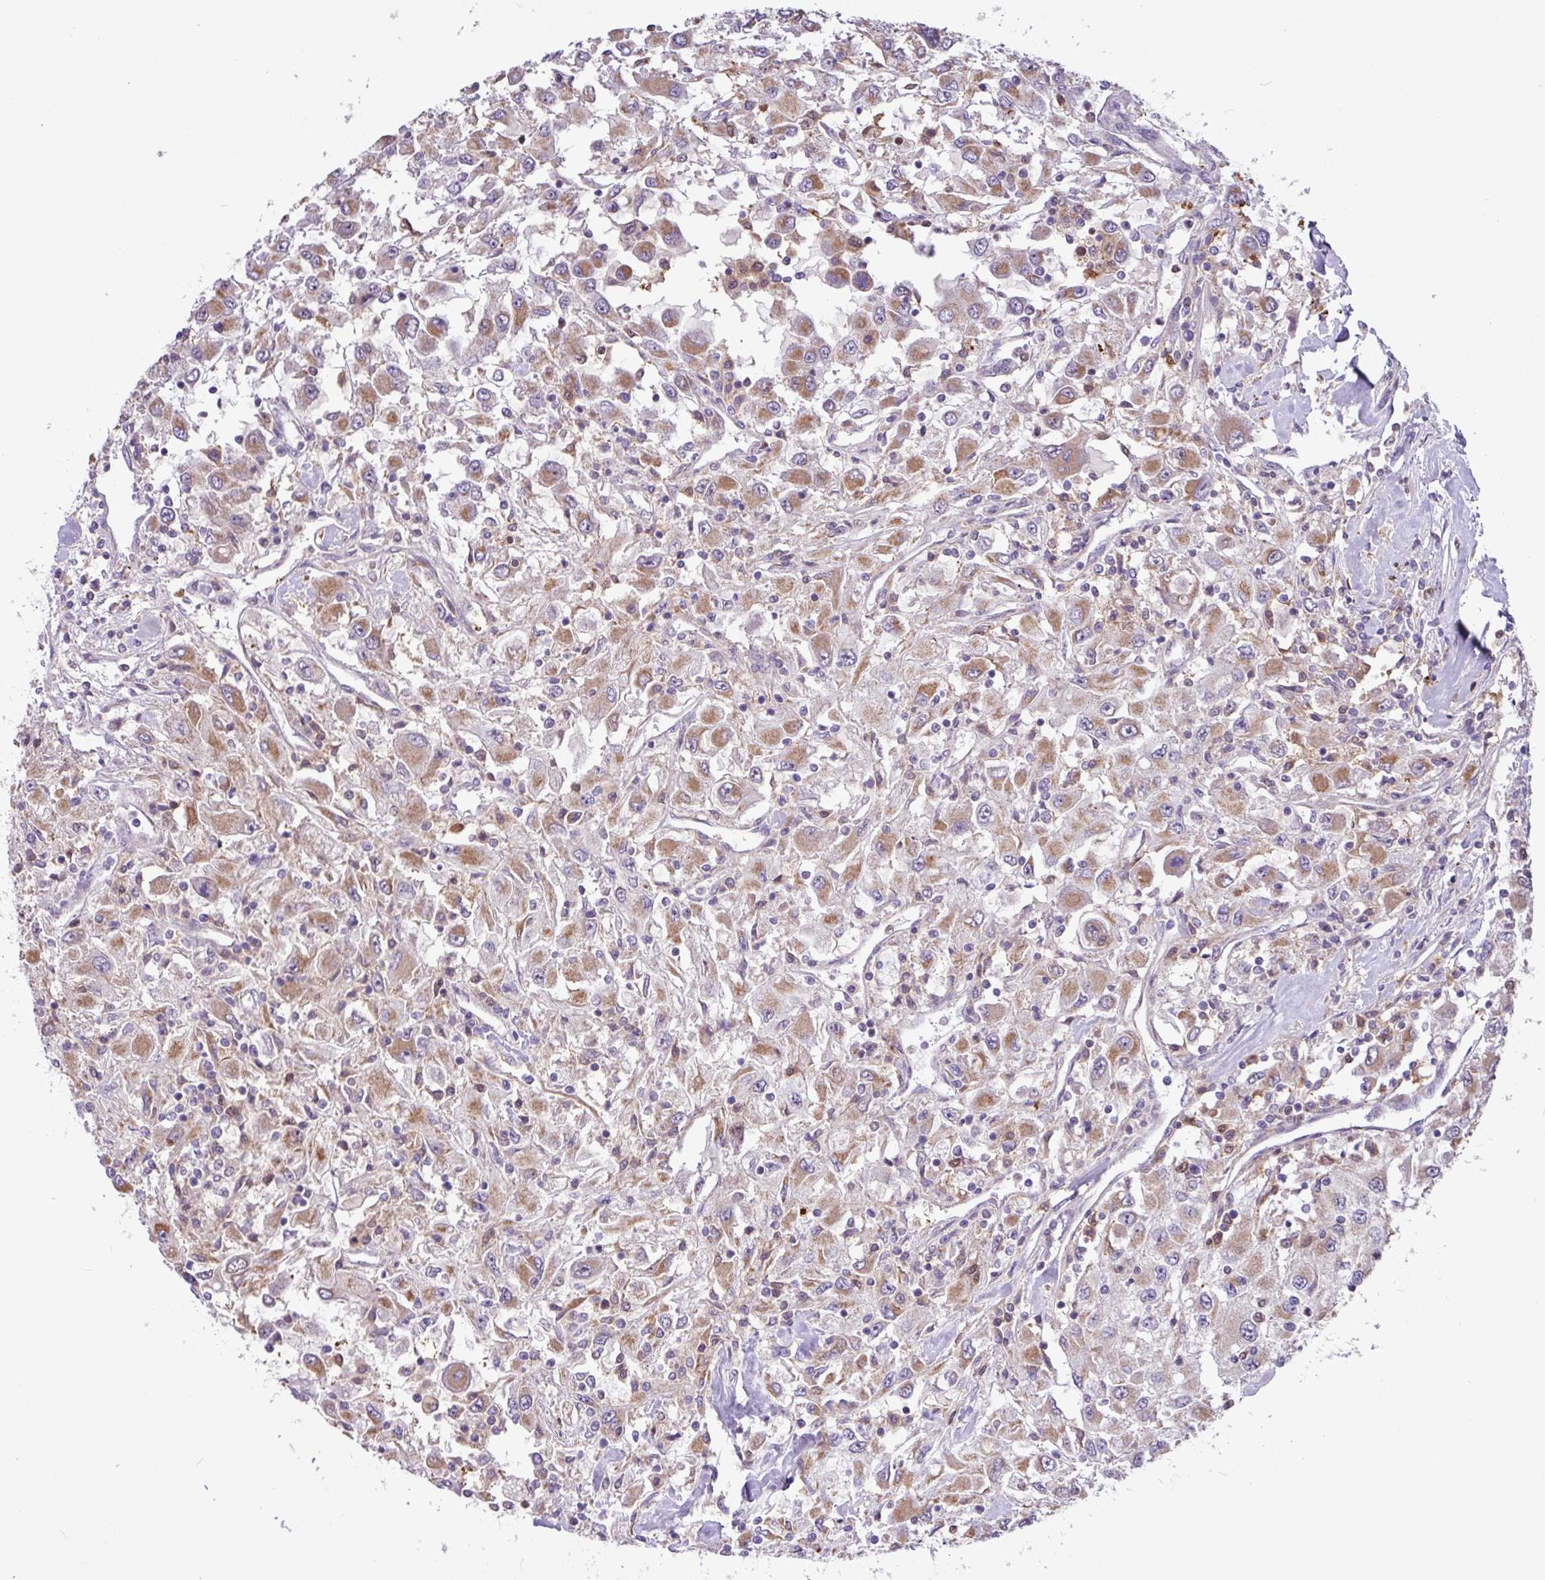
{"staining": {"intensity": "moderate", "quantity": ">75%", "location": "cytoplasmic/membranous"}, "tissue": "renal cancer", "cell_type": "Tumor cells", "image_type": "cancer", "snomed": [{"axis": "morphology", "description": "Adenocarcinoma, NOS"}, {"axis": "topography", "description": "Kidney"}], "caption": "Immunohistochemical staining of renal cancer shows medium levels of moderate cytoplasmic/membranous protein expression in approximately >75% of tumor cells.", "gene": "BRD3", "patient": {"sex": "female", "age": 67}}